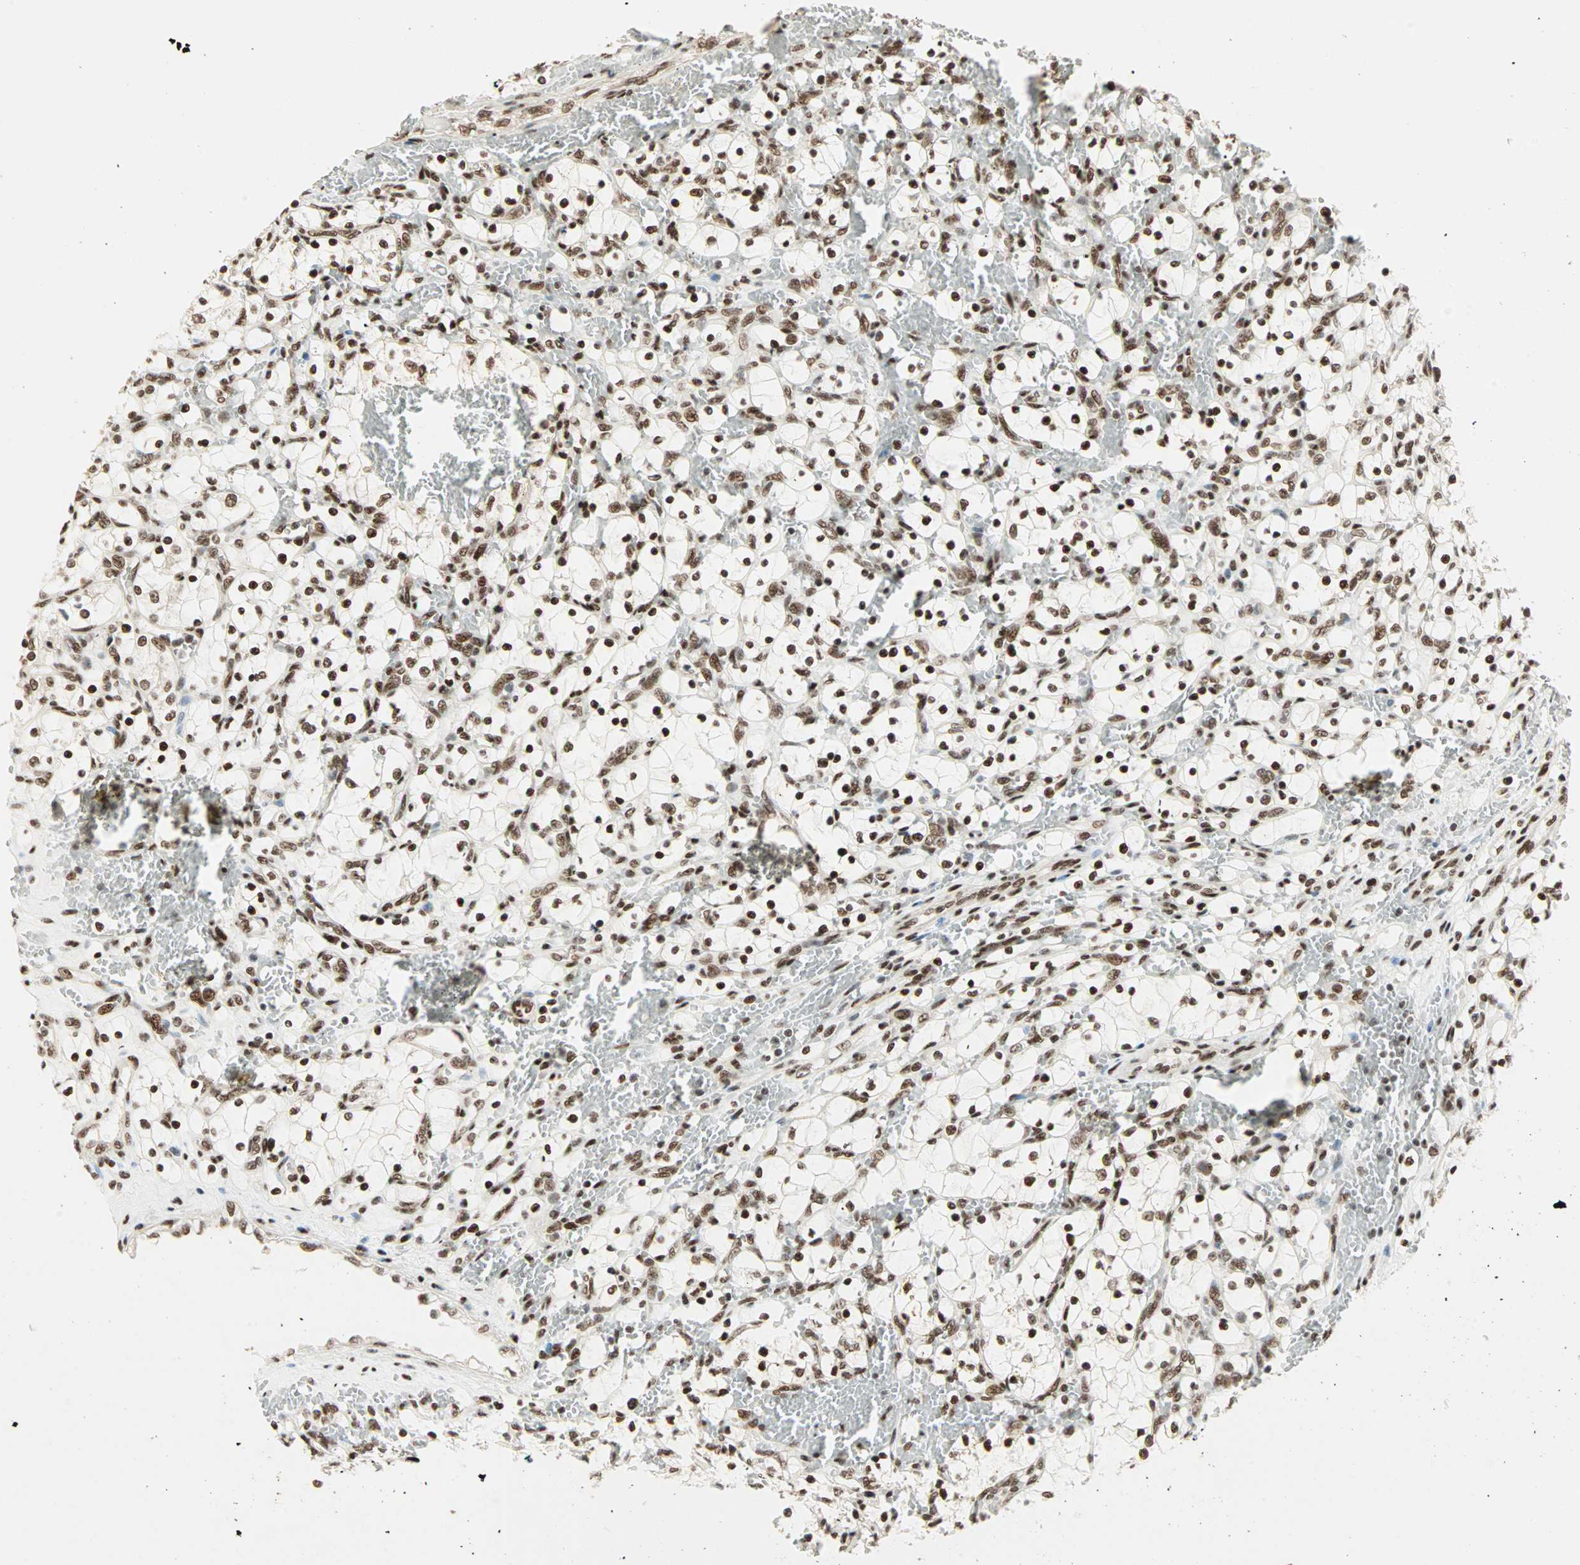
{"staining": {"intensity": "strong", "quantity": ">75%", "location": "nuclear"}, "tissue": "renal cancer", "cell_type": "Tumor cells", "image_type": "cancer", "snomed": [{"axis": "morphology", "description": "Adenocarcinoma, NOS"}, {"axis": "topography", "description": "Kidney"}], "caption": "Protein expression analysis of renal cancer (adenocarcinoma) demonstrates strong nuclear positivity in about >75% of tumor cells.", "gene": "BLM", "patient": {"sex": "female", "age": 69}}